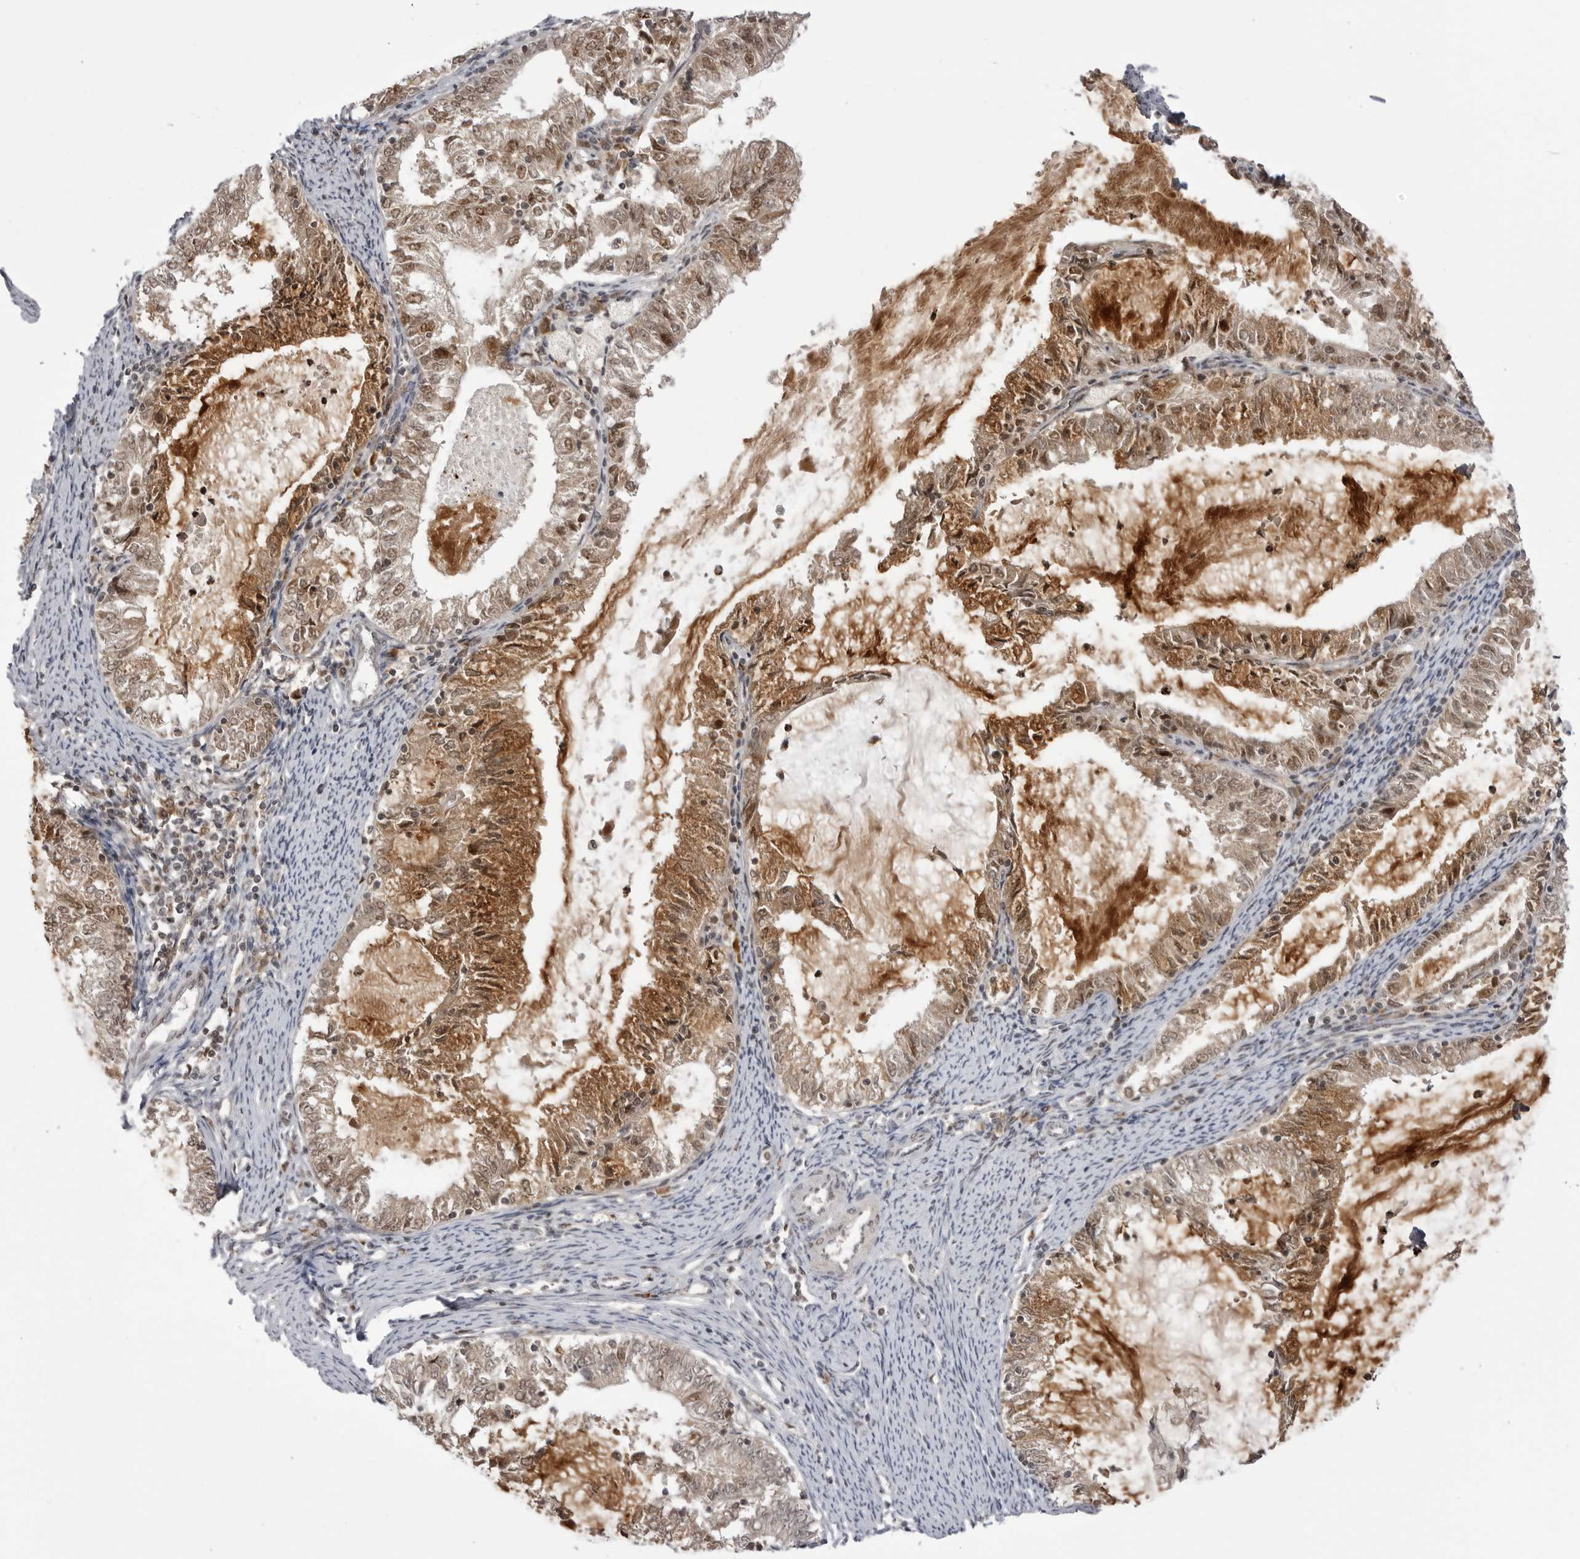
{"staining": {"intensity": "moderate", "quantity": ">75%", "location": "cytoplasmic/membranous,nuclear"}, "tissue": "endometrial cancer", "cell_type": "Tumor cells", "image_type": "cancer", "snomed": [{"axis": "morphology", "description": "Adenocarcinoma, NOS"}, {"axis": "topography", "description": "Endometrium"}], "caption": "Immunohistochemical staining of human endometrial cancer displays medium levels of moderate cytoplasmic/membranous and nuclear protein positivity in approximately >75% of tumor cells. The protein is stained brown, and the nuclei are stained in blue (DAB IHC with brightfield microscopy, high magnification).", "gene": "PTK2B", "patient": {"sex": "female", "age": 57}}